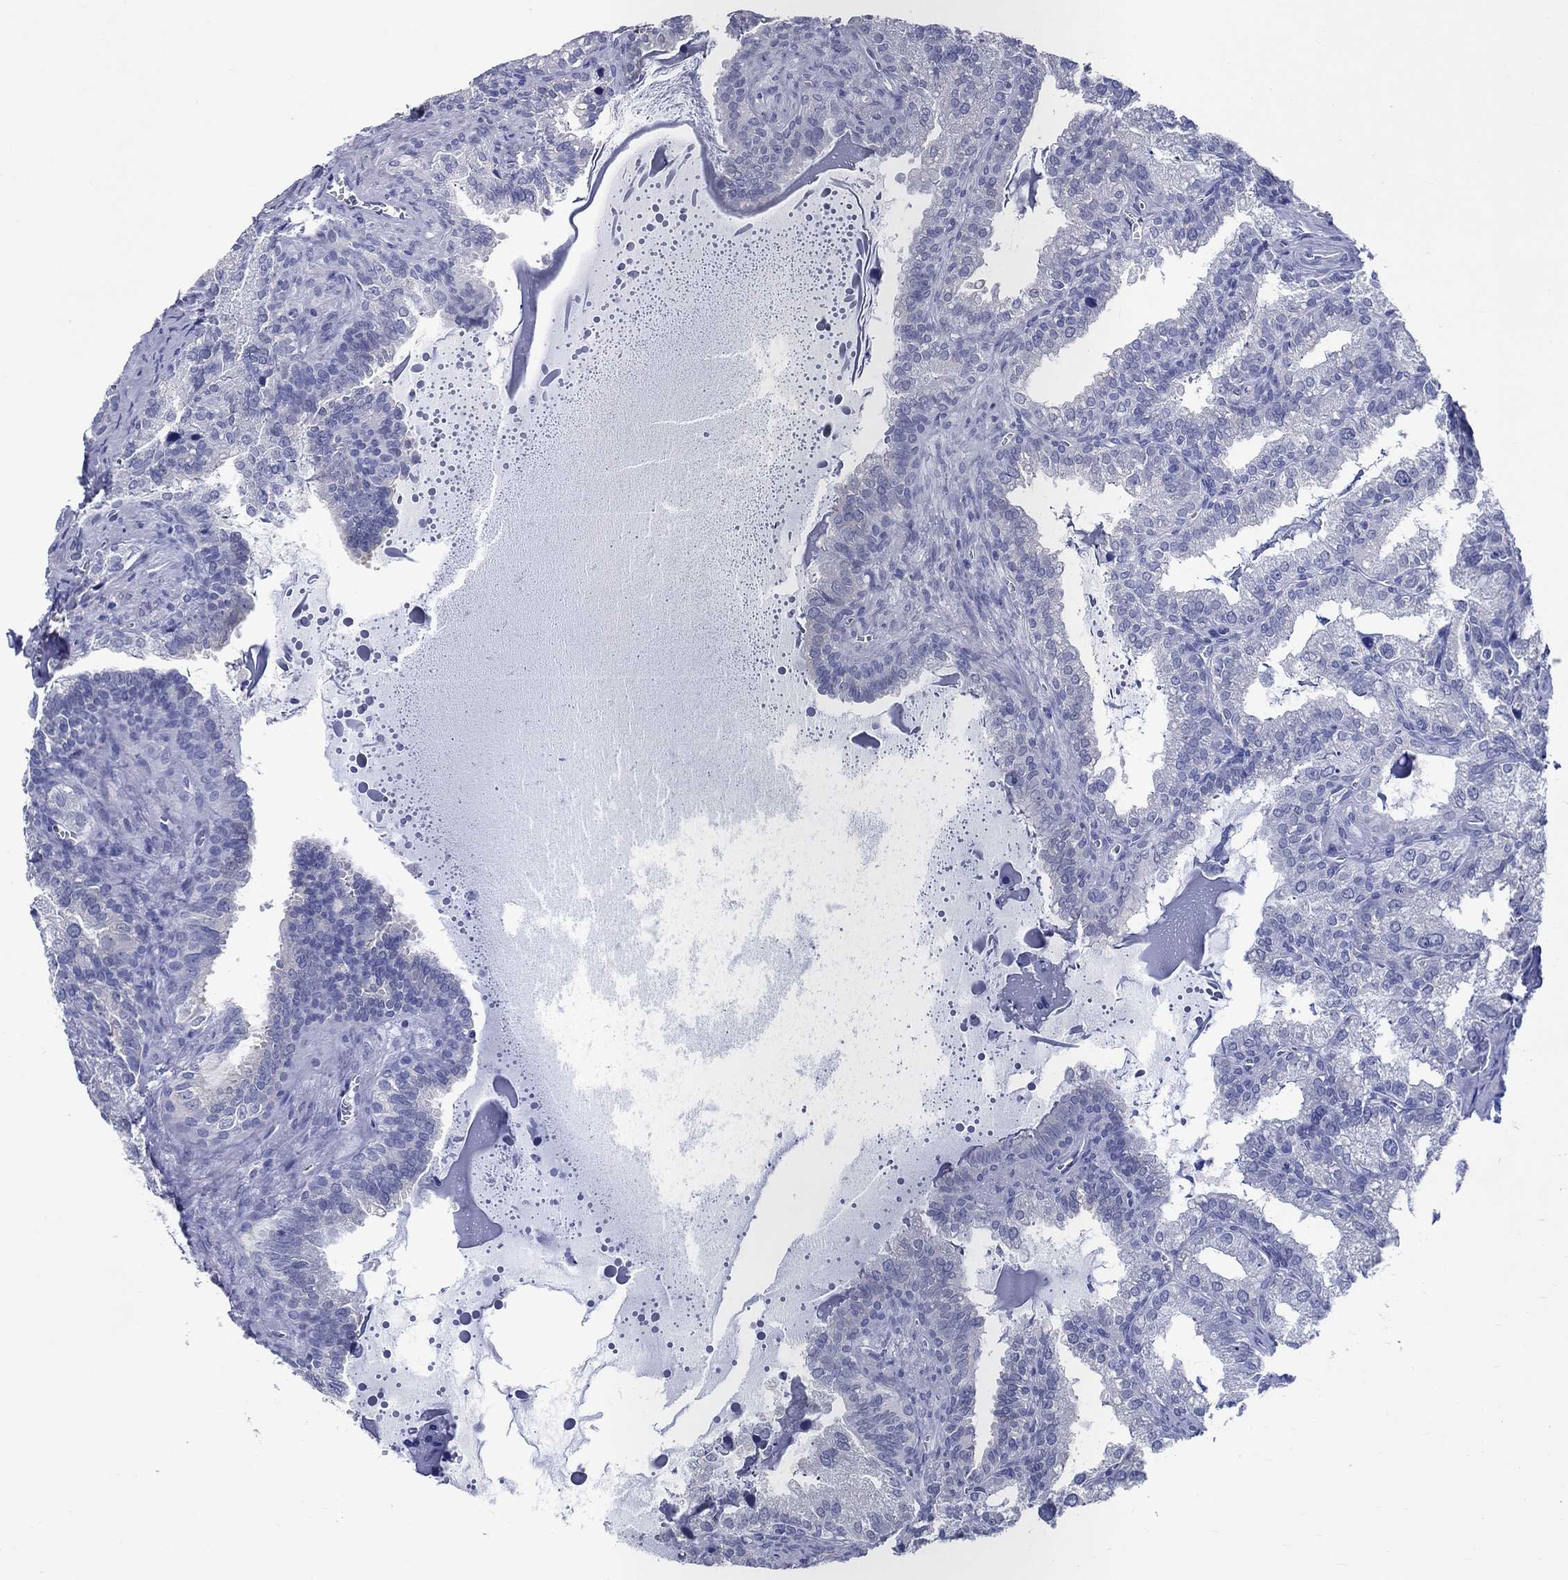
{"staining": {"intensity": "negative", "quantity": "none", "location": "none"}, "tissue": "seminal vesicle", "cell_type": "Glandular cells", "image_type": "normal", "snomed": [{"axis": "morphology", "description": "Normal tissue, NOS"}, {"axis": "topography", "description": "Seminal veicle"}], "caption": "Photomicrograph shows no significant protein staining in glandular cells of benign seminal vesicle.", "gene": "BSPRY", "patient": {"sex": "male", "age": 57}}